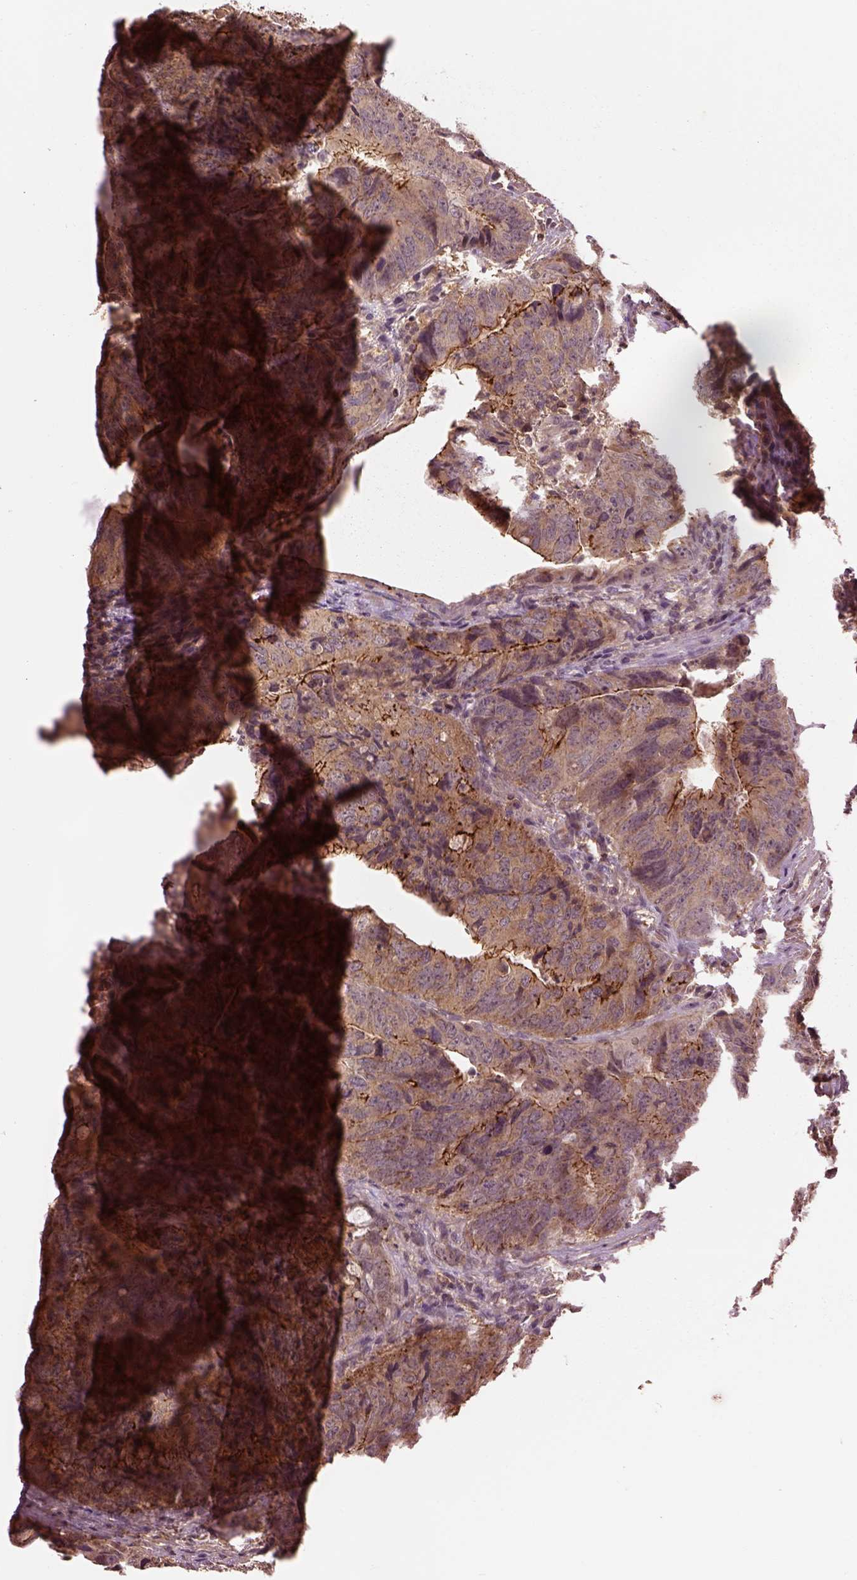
{"staining": {"intensity": "moderate", "quantity": ">75%", "location": "cytoplasmic/membranous"}, "tissue": "colorectal cancer", "cell_type": "Tumor cells", "image_type": "cancer", "snomed": [{"axis": "morphology", "description": "Adenocarcinoma, NOS"}, {"axis": "topography", "description": "Colon"}], "caption": "A photomicrograph of adenocarcinoma (colorectal) stained for a protein exhibits moderate cytoplasmic/membranous brown staining in tumor cells.", "gene": "MTHFS", "patient": {"sex": "male", "age": 79}}